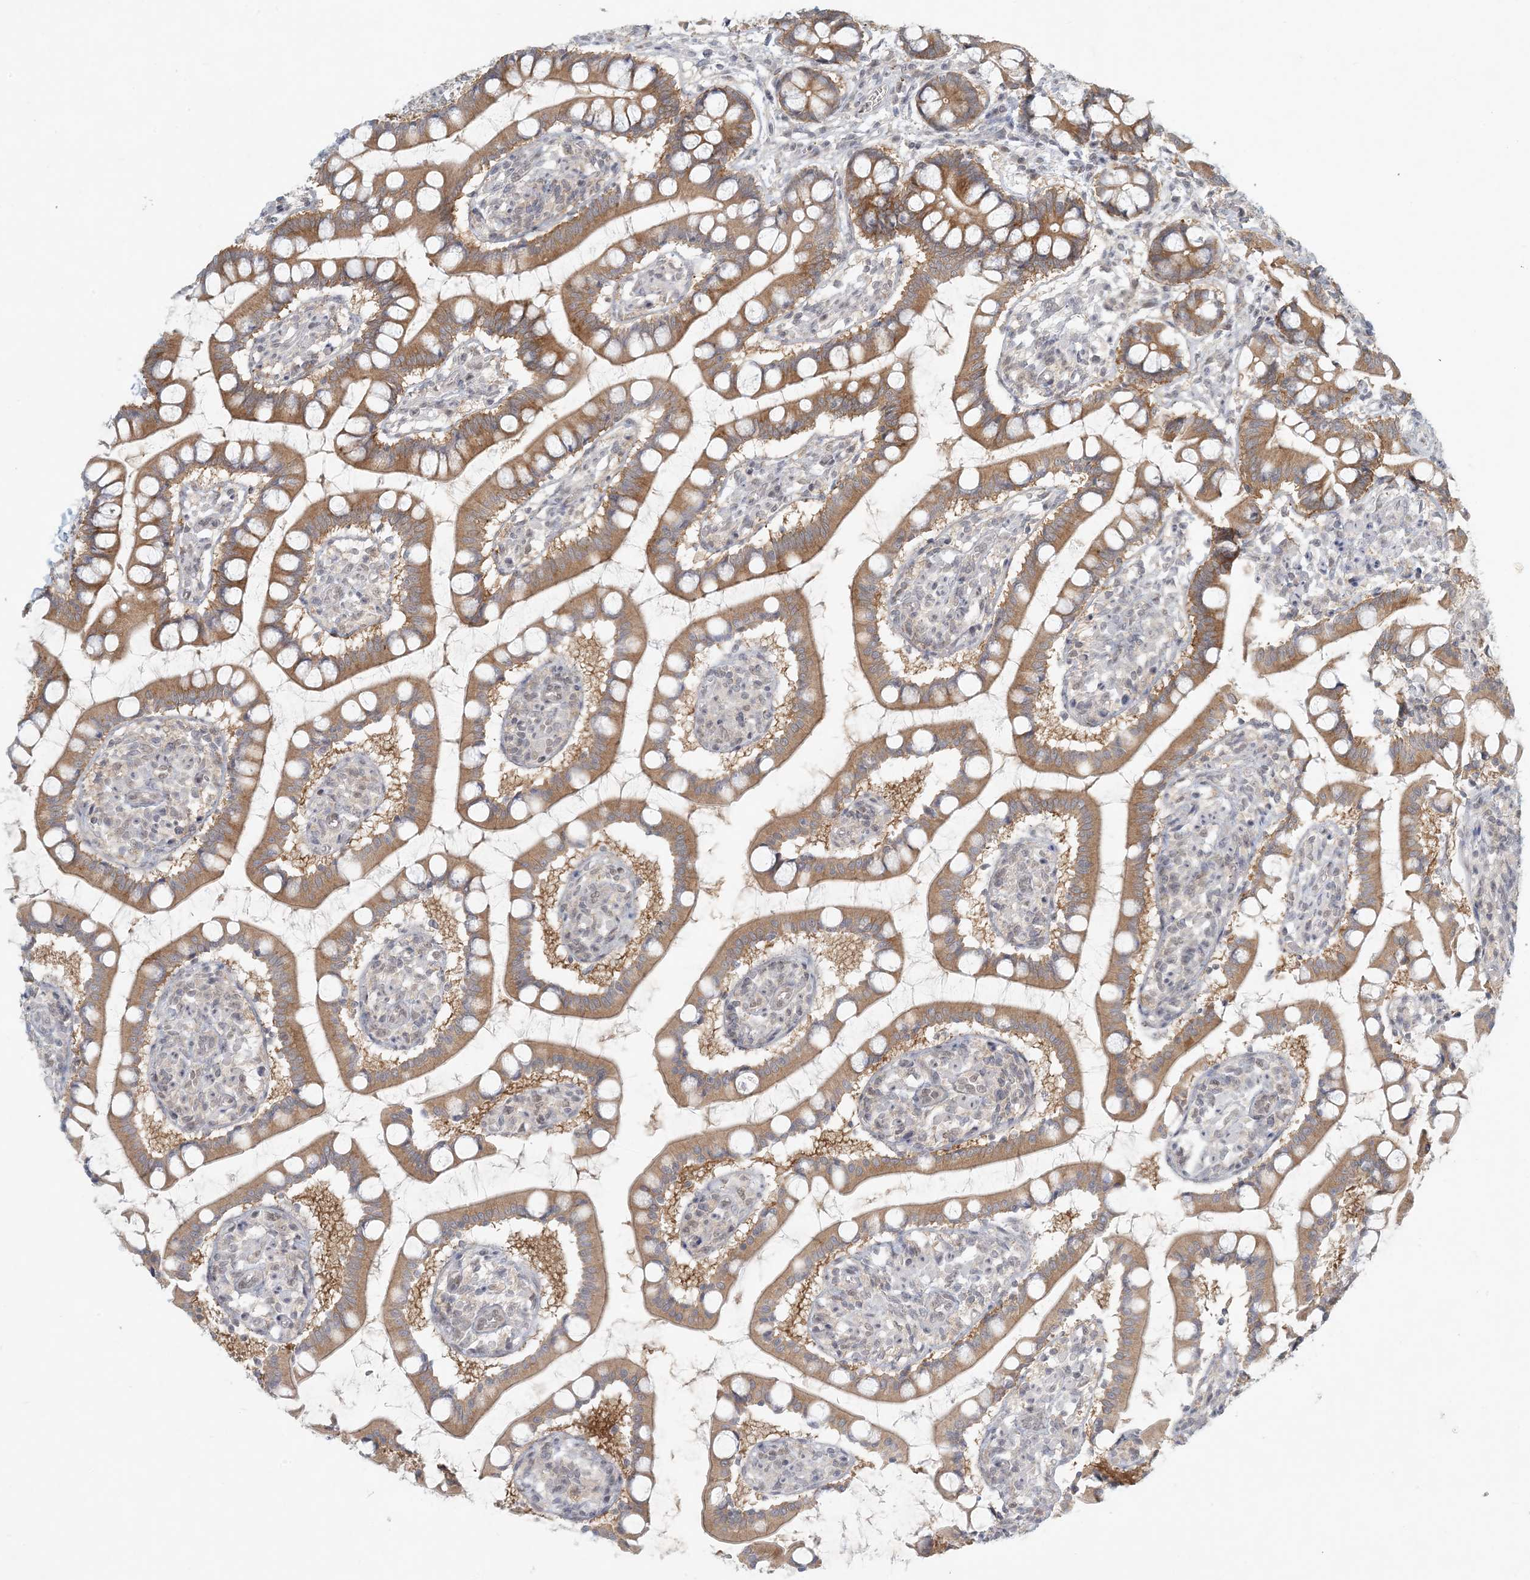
{"staining": {"intensity": "moderate", "quantity": ">75%", "location": "cytoplasmic/membranous"}, "tissue": "small intestine", "cell_type": "Glandular cells", "image_type": "normal", "snomed": [{"axis": "morphology", "description": "Normal tissue, NOS"}, {"axis": "topography", "description": "Small intestine"}], "caption": "Approximately >75% of glandular cells in unremarkable small intestine show moderate cytoplasmic/membranous protein staining as visualized by brown immunohistochemical staining.", "gene": "OBI1", "patient": {"sex": "male", "age": 52}}